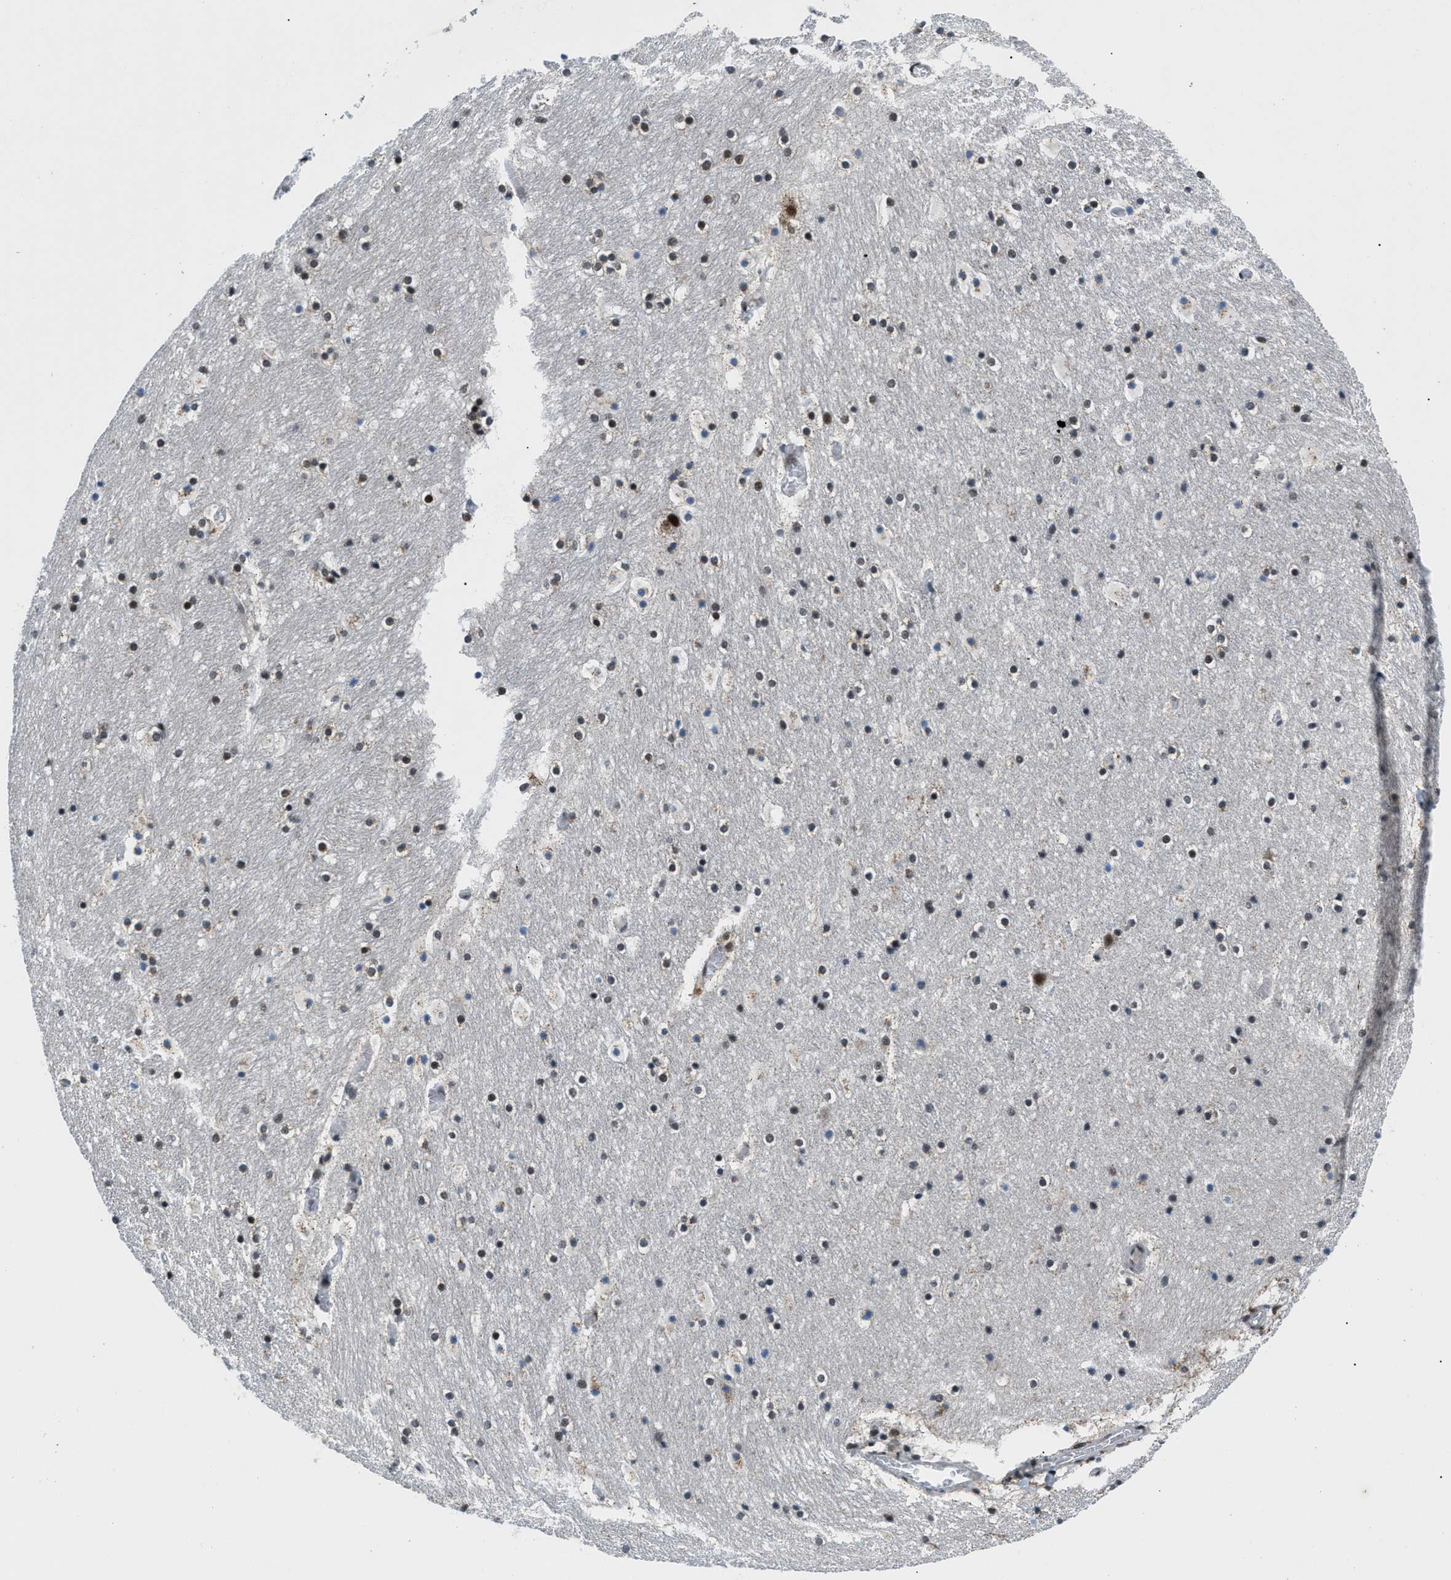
{"staining": {"intensity": "strong", "quantity": "25%-75%", "location": "cytoplasmic/membranous,nuclear"}, "tissue": "hippocampus", "cell_type": "Glial cells", "image_type": "normal", "snomed": [{"axis": "morphology", "description": "Normal tissue, NOS"}, {"axis": "topography", "description": "Hippocampus"}], "caption": "A high-resolution micrograph shows IHC staining of unremarkable hippocampus, which exhibits strong cytoplasmic/membranous,nuclear staining in about 25%-75% of glial cells.", "gene": "KDM3B", "patient": {"sex": "male", "age": 45}}